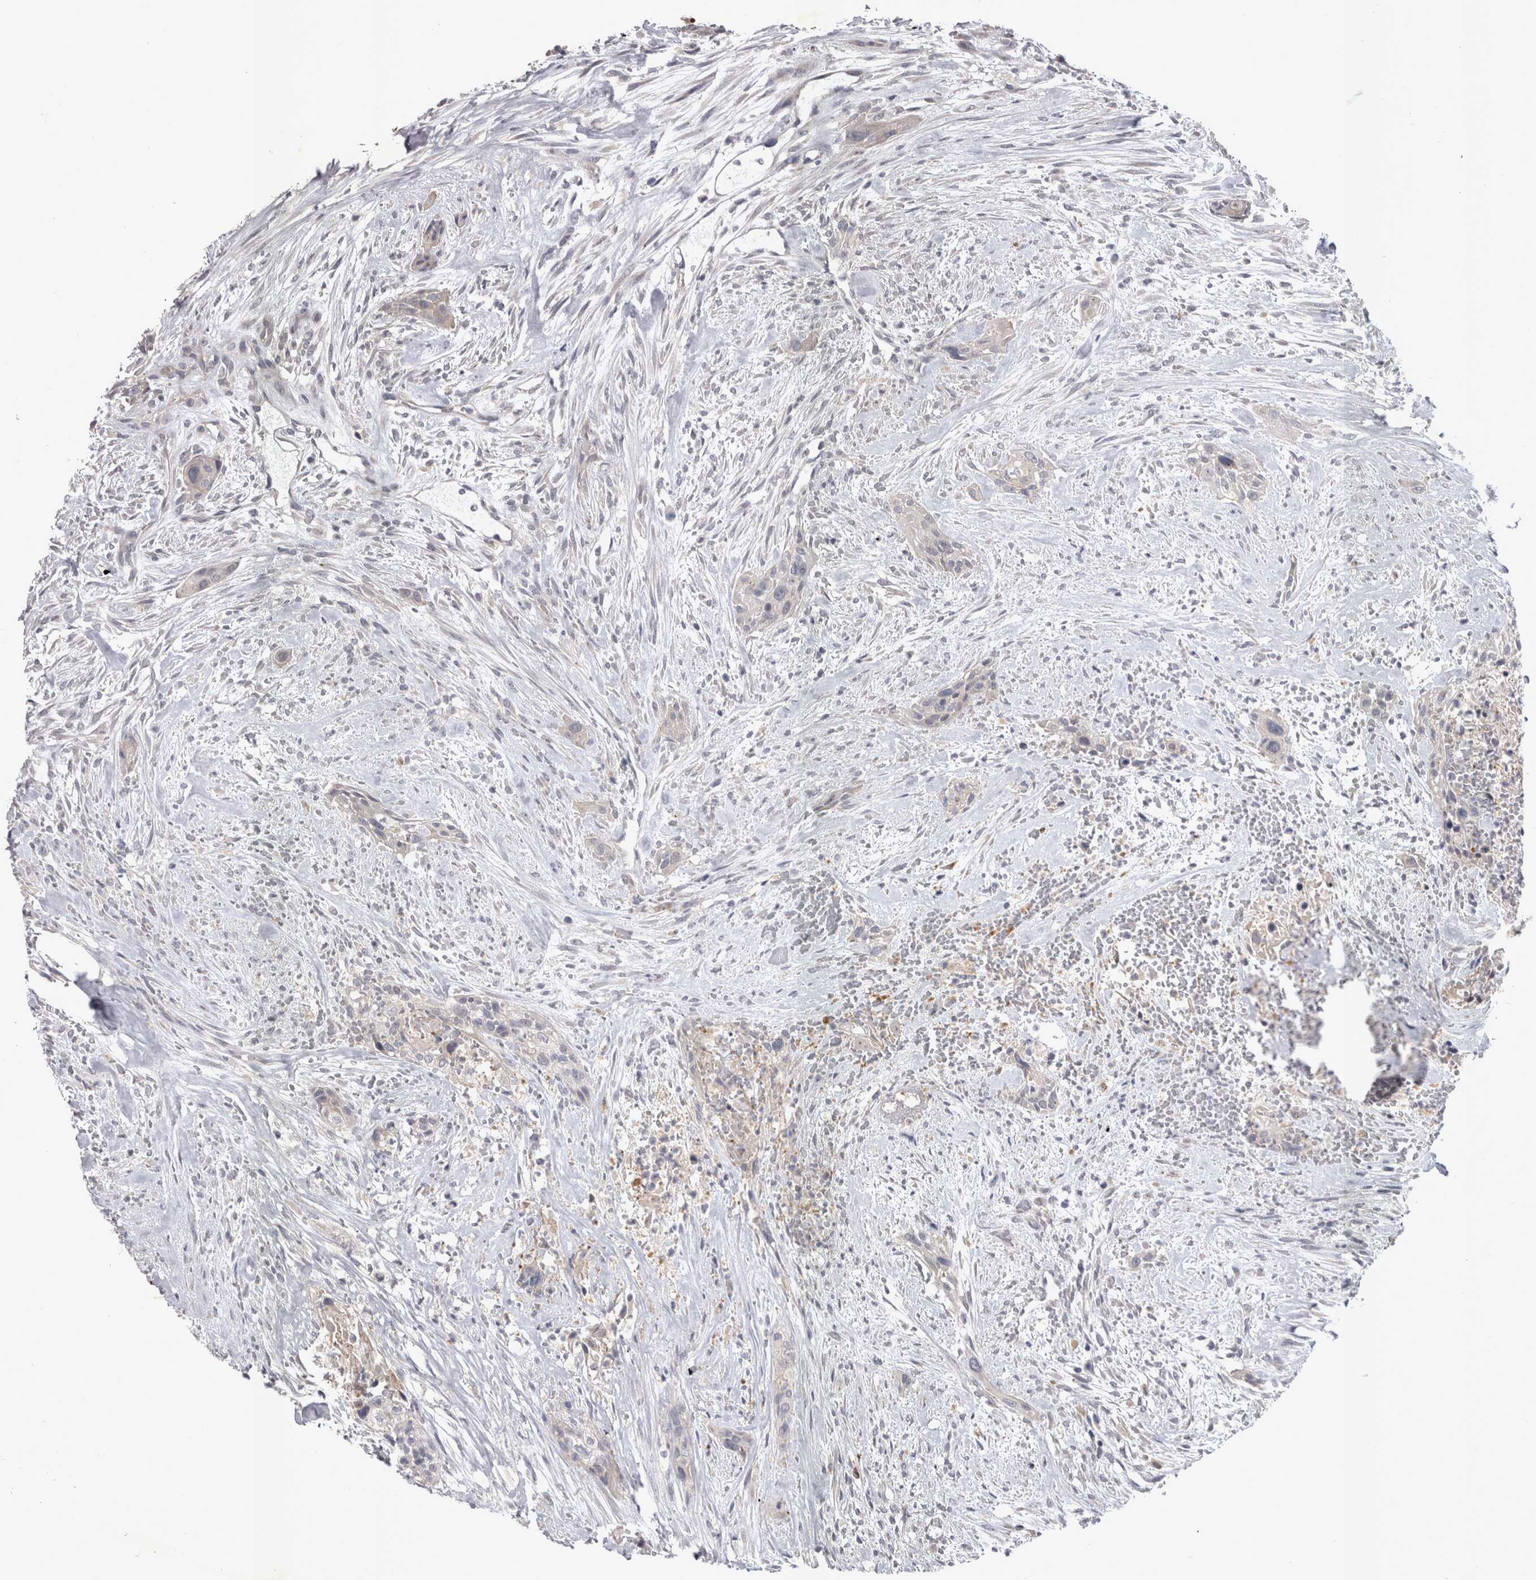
{"staining": {"intensity": "negative", "quantity": "none", "location": "none"}, "tissue": "urothelial cancer", "cell_type": "Tumor cells", "image_type": "cancer", "snomed": [{"axis": "morphology", "description": "Urothelial carcinoma, High grade"}, {"axis": "topography", "description": "Urinary bladder"}], "caption": "This is an IHC histopathology image of human urothelial carcinoma (high-grade). There is no staining in tumor cells.", "gene": "CTBS", "patient": {"sex": "male", "age": 35}}